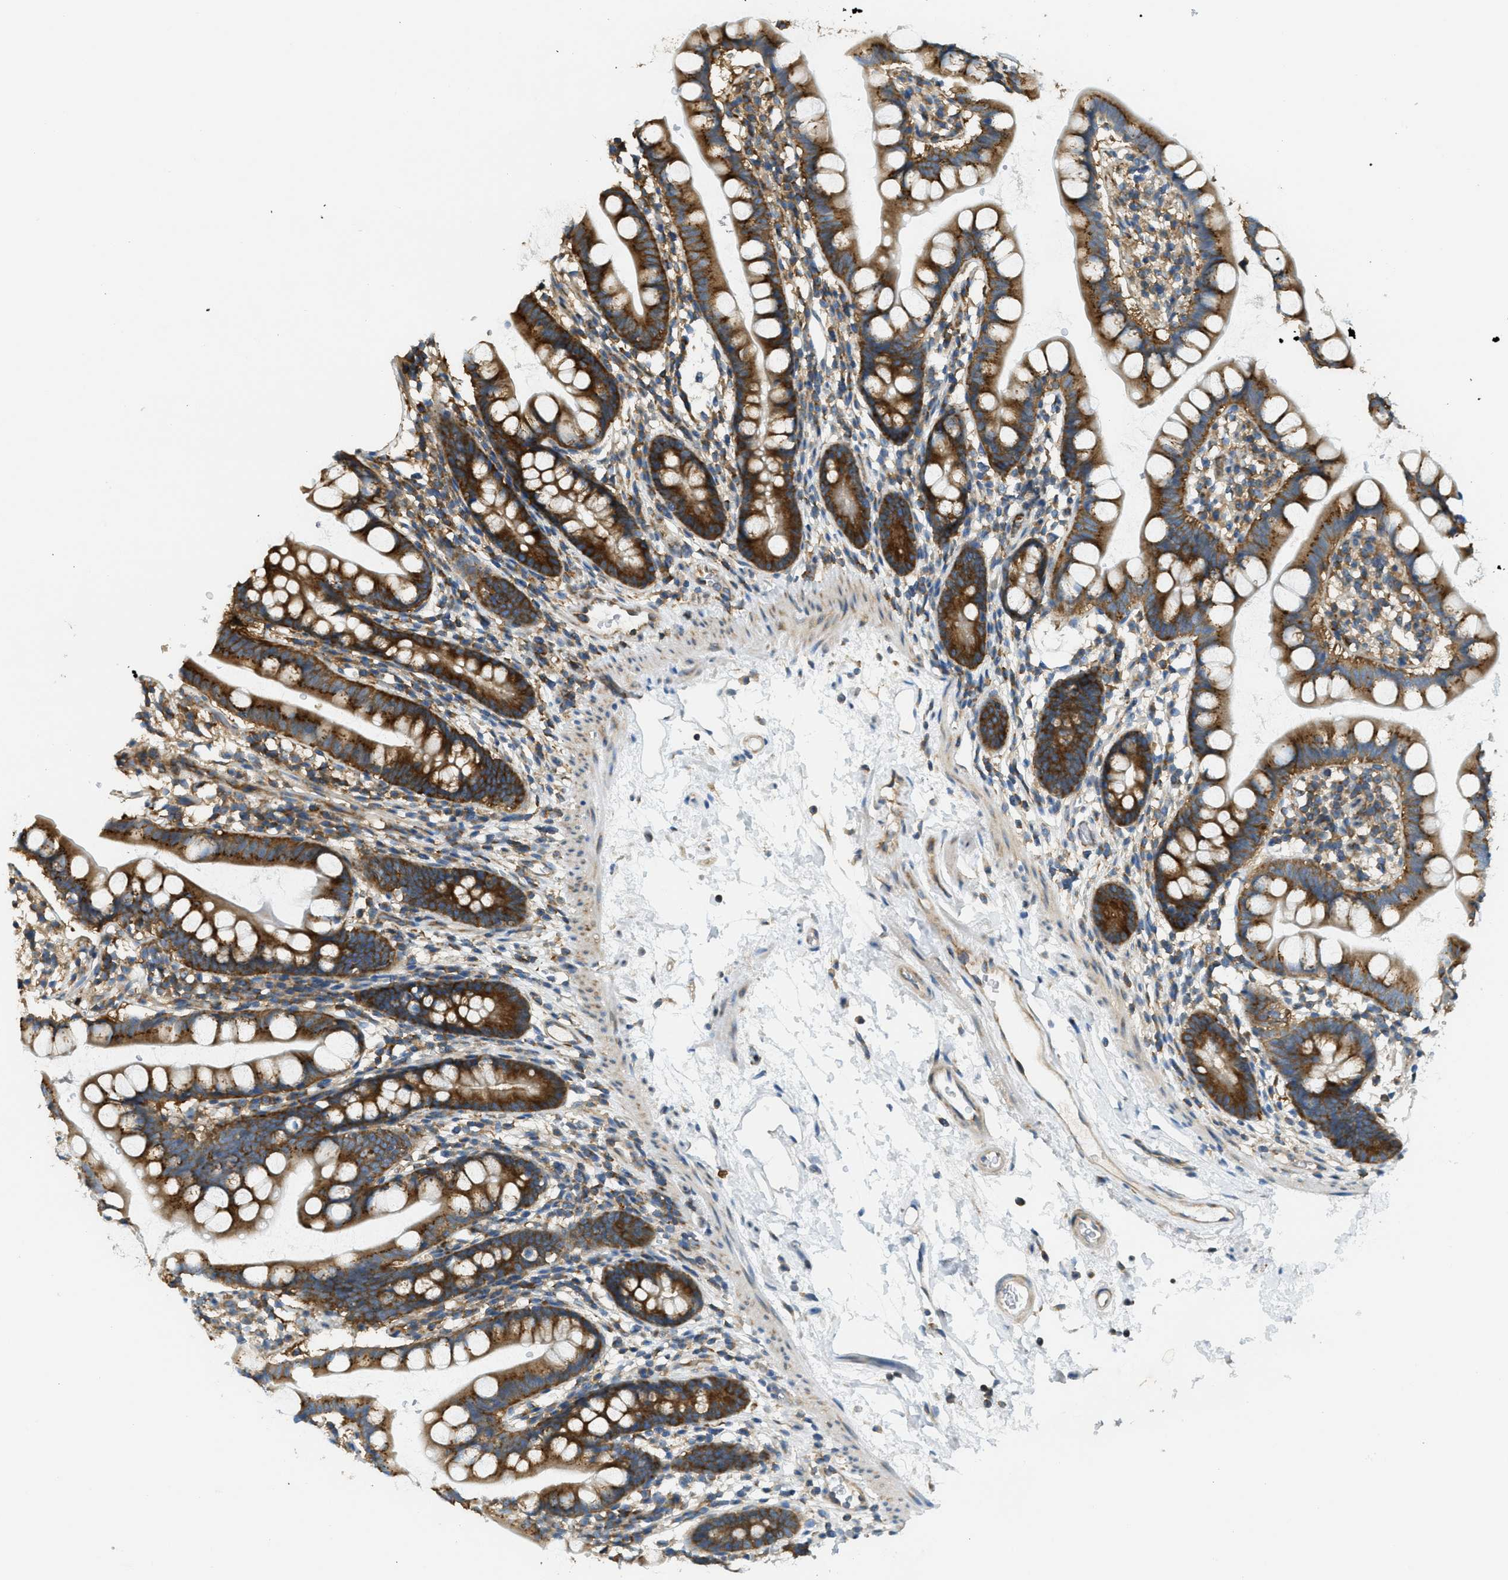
{"staining": {"intensity": "strong", "quantity": ">75%", "location": "cytoplasmic/membranous"}, "tissue": "small intestine", "cell_type": "Glandular cells", "image_type": "normal", "snomed": [{"axis": "morphology", "description": "Normal tissue, NOS"}, {"axis": "topography", "description": "Small intestine"}], "caption": "This histopathology image shows IHC staining of benign human small intestine, with high strong cytoplasmic/membranous positivity in approximately >75% of glandular cells.", "gene": "ABCF1", "patient": {"sex": "female", "age": 84}}